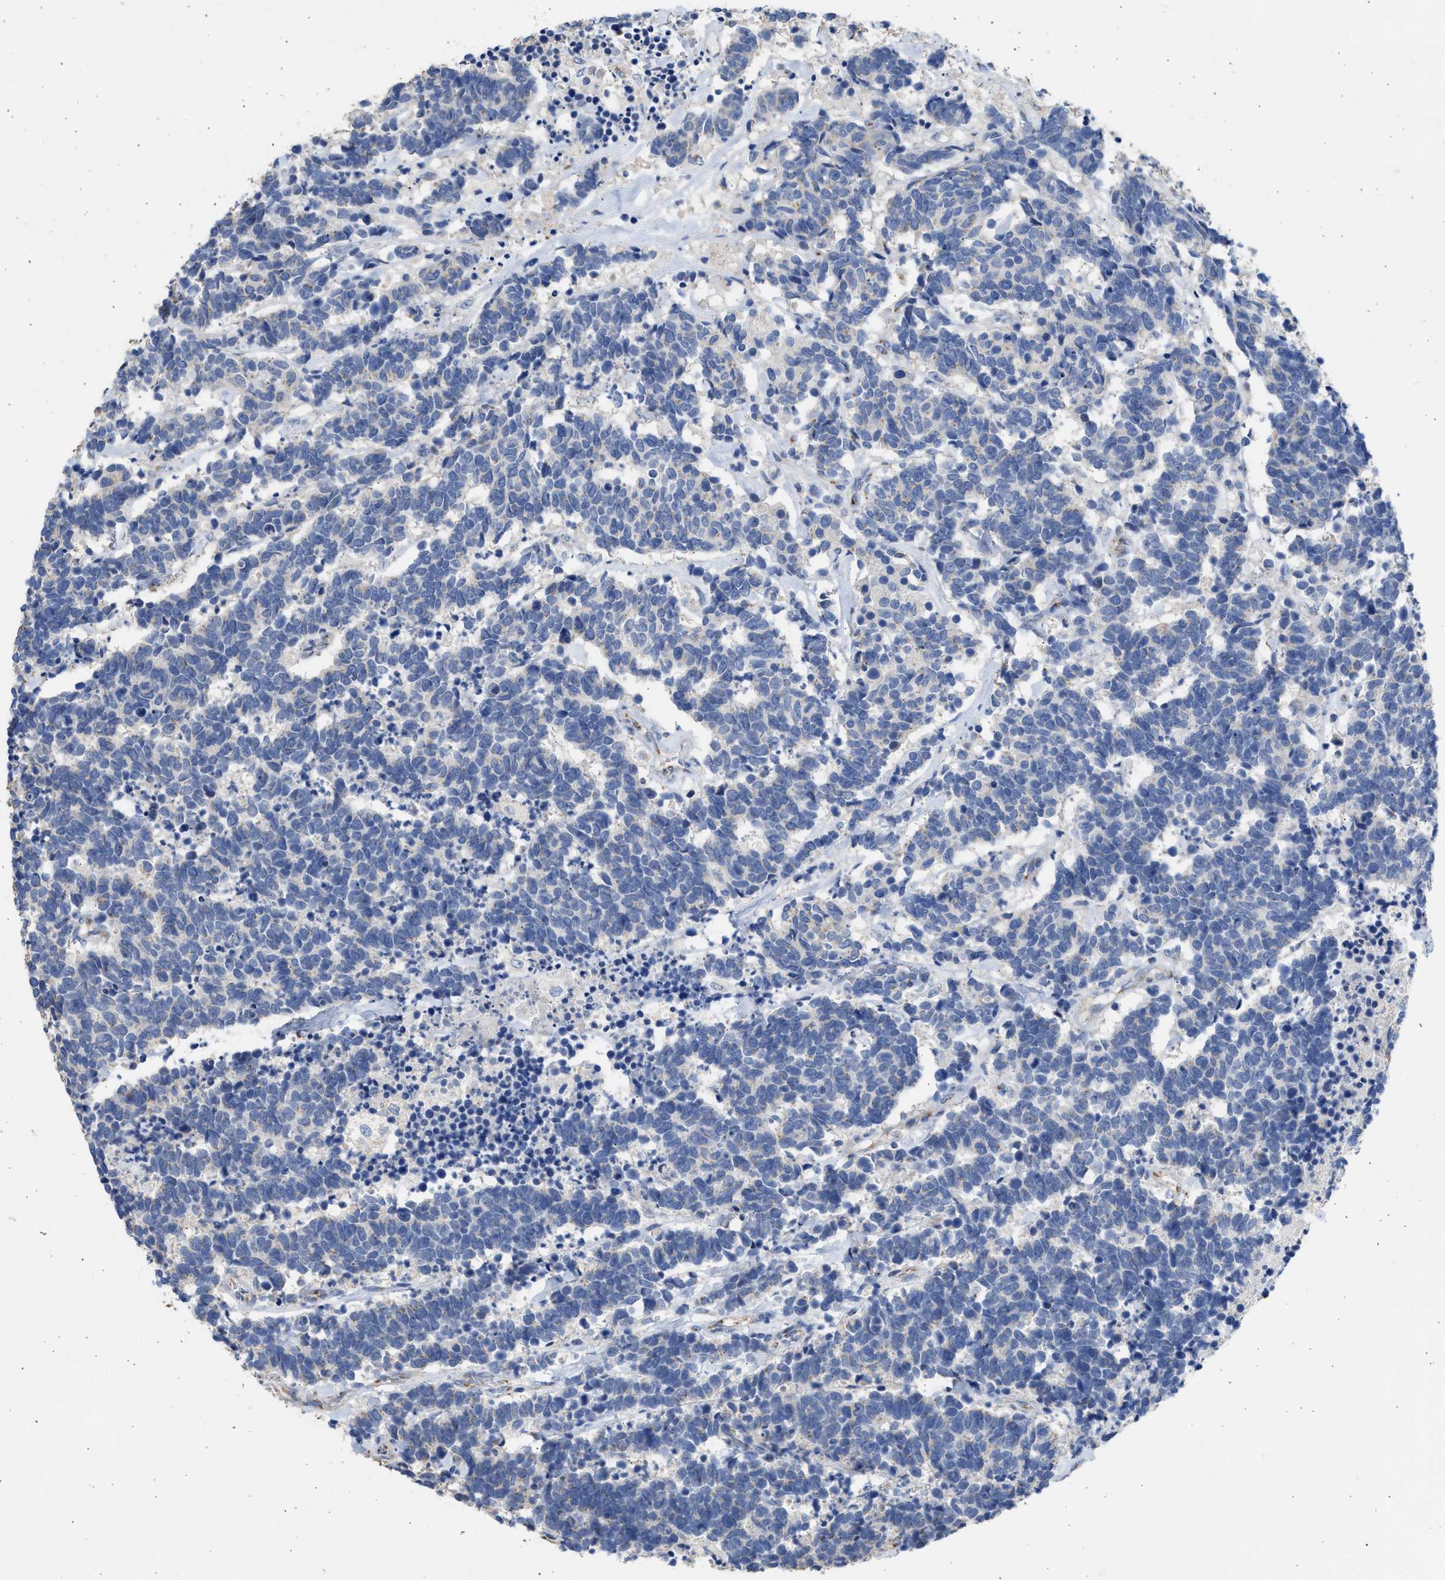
{"staining": {"intensity": "negative", "quantity": "none", "location": "none"}, "tissue": "carcinoid", "cell_type": "Tumor cells", "image_type": "cancer", "snomed": [{"axis": "morphology", "description": "Carcinoma, NOS"}, {"axis": "morphology", "description": "Carcinoid, malignant, NOS"}, {"axis": "topography", "description": "Urinary bladder"}], "caption": "A micrograph of carcinoma stained for a protein shows no brown staining in tumor cells. The staining was performed using DAB (3,3'-diaminobenzidine) to visualize the protein expression in brown, while the nuclei were stained in blue with hematoxylin (Magnification: 20x).", "gene": "IPO8", "patient": {"sex": "male", "age": 57}}